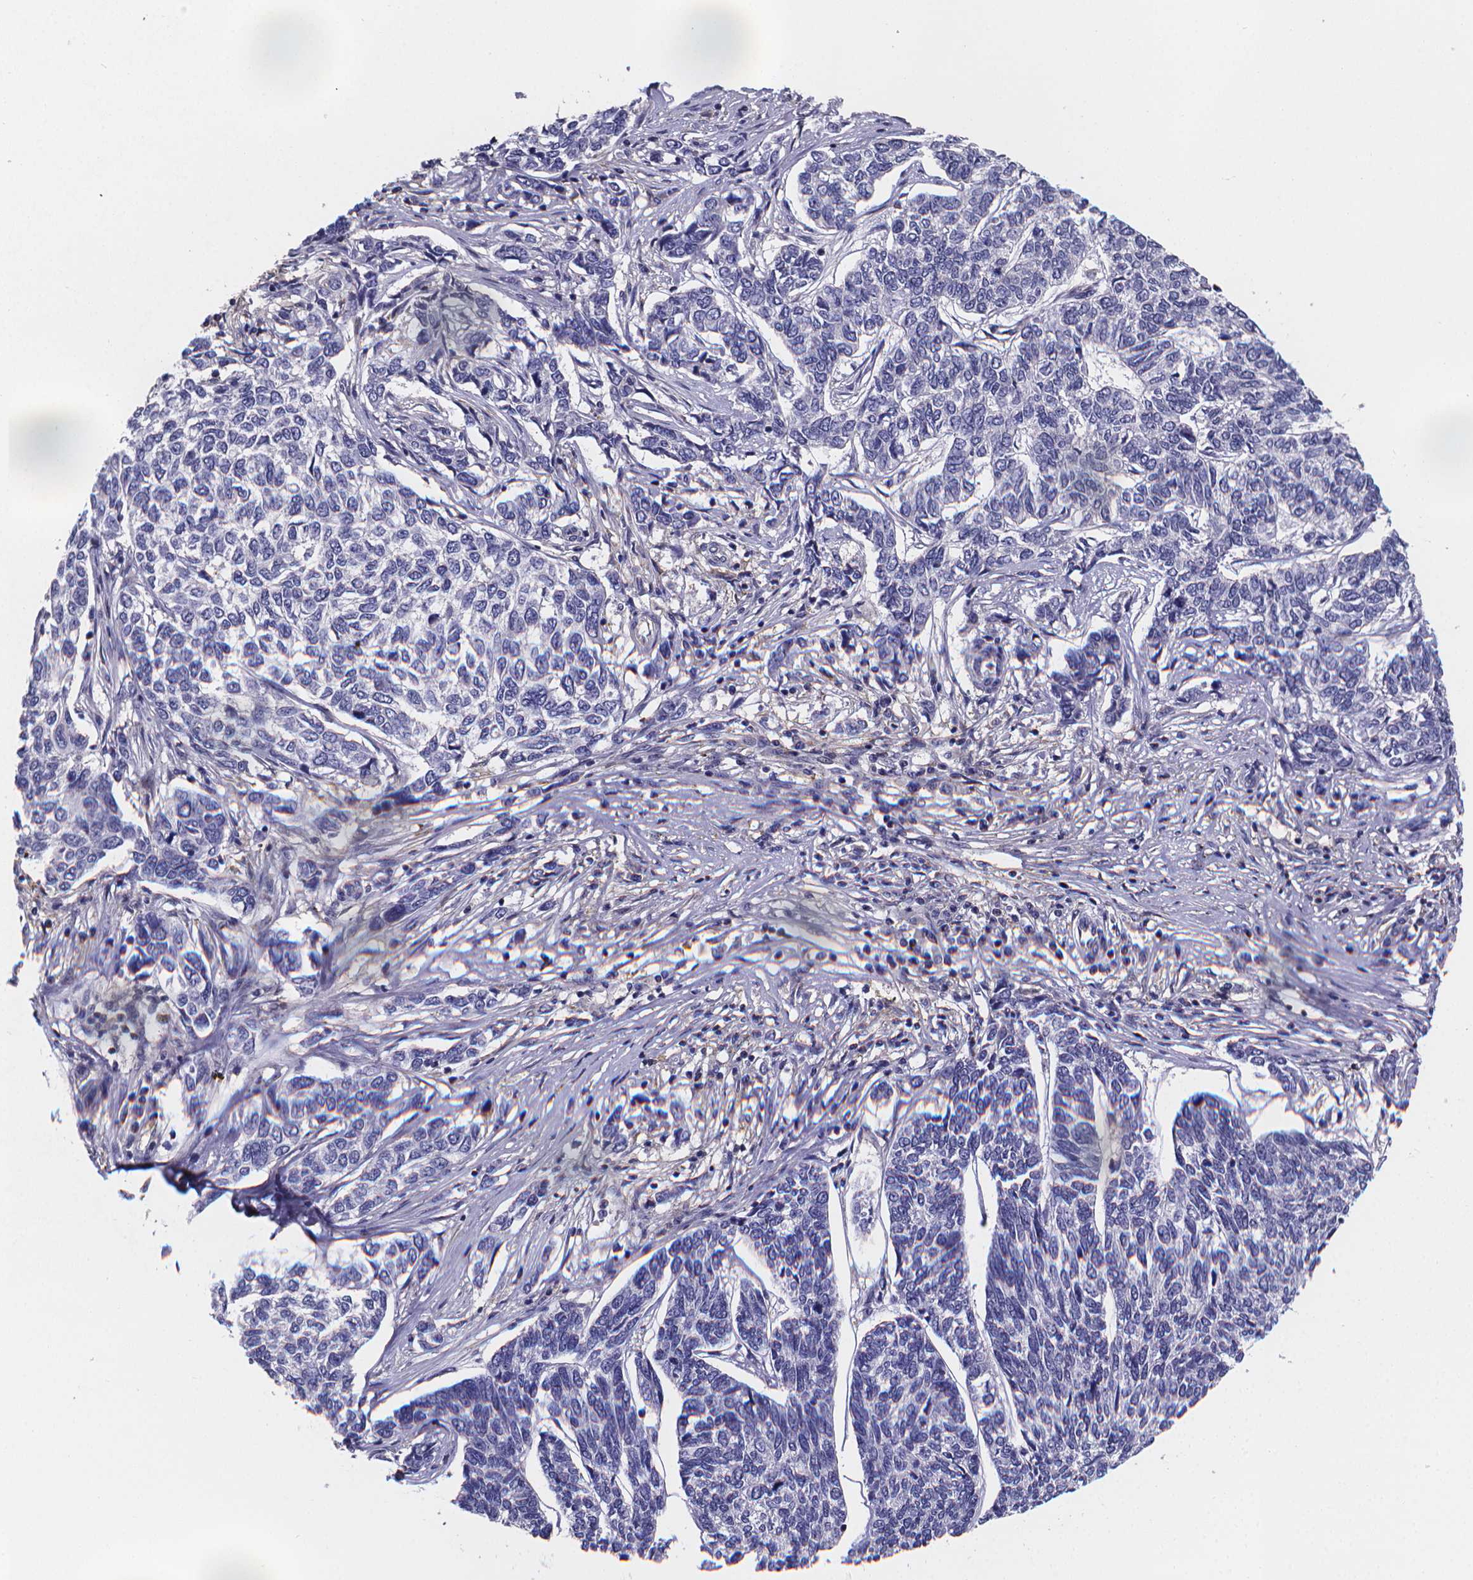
{"staining": {"intensity": "negative", "quantity": "none", "location": "none"}, "tissue": "skin cancer", "cell_type": "Tumor cells", "image_type": "cancer", "snomed": [{"axis": "morphology", "description": "Basal cell carcinoma"}, {"axis": "topography", "description": "Skin"}], "caption": "Photomicrograph shows no protein positivity in tumor cells of skin cancer tissue. (DAB immunohistochemistry with hematoxylin counter stain).", "gene": "PAH", "patient": {"sex": "female", "age": 65}}